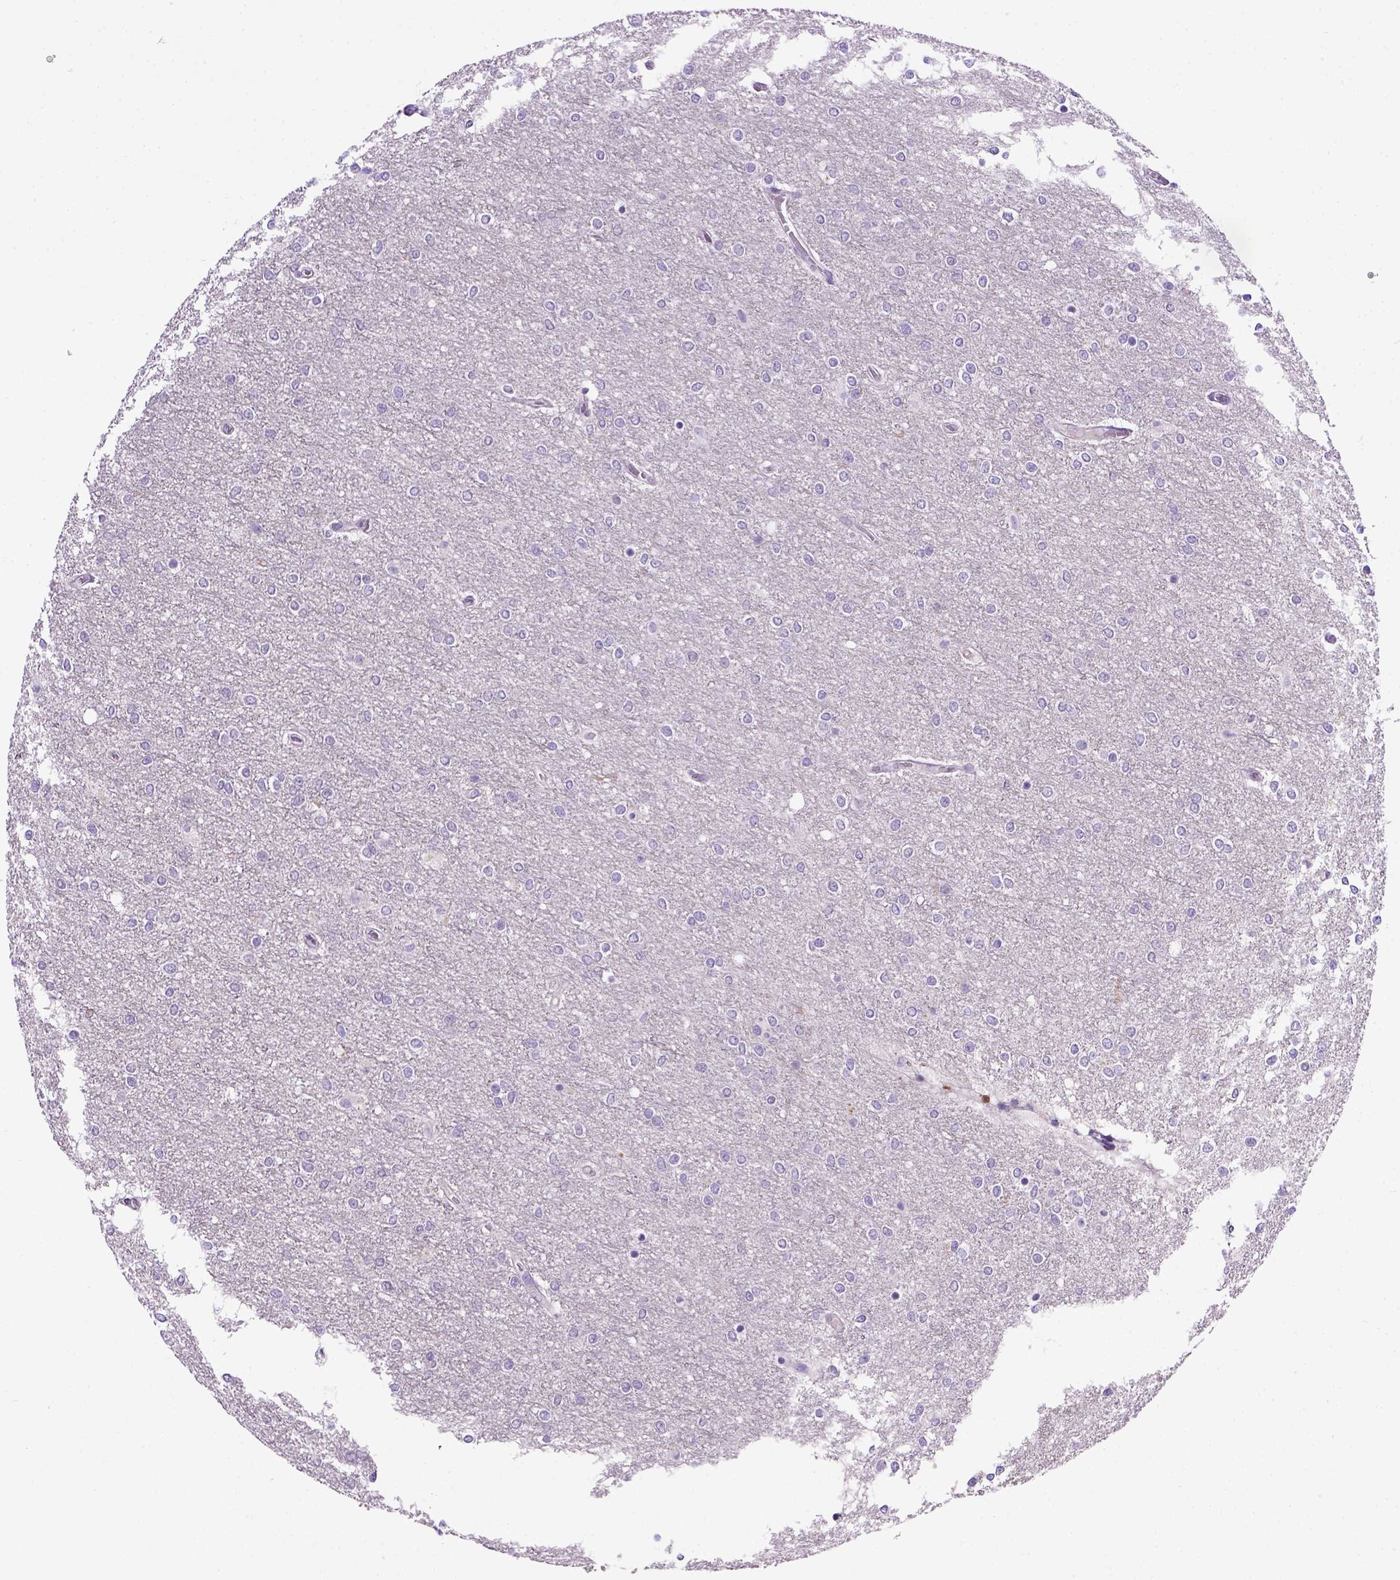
{"staining": {"intensity": "negative", "quantity": "none", "location": "none"}, "tissue": "glioma", "cell_type": "Tumor cells", "image_type": "cancer", "snomed": [{"axis": "morphology", "description": "Glioma, malignant, High grade"}, {"axis": "topography", "description": "Brain"}], "caption": "High power microscopy histopathology image of an immunohistochemistry image of high-grade glioma (malignant), revealing no significant expression in tumor cells. (Brightfield microscopy of DAB IHC at high magnification).", "gene": "CDH1", "patient": {"sex": "female", "age": 61}}